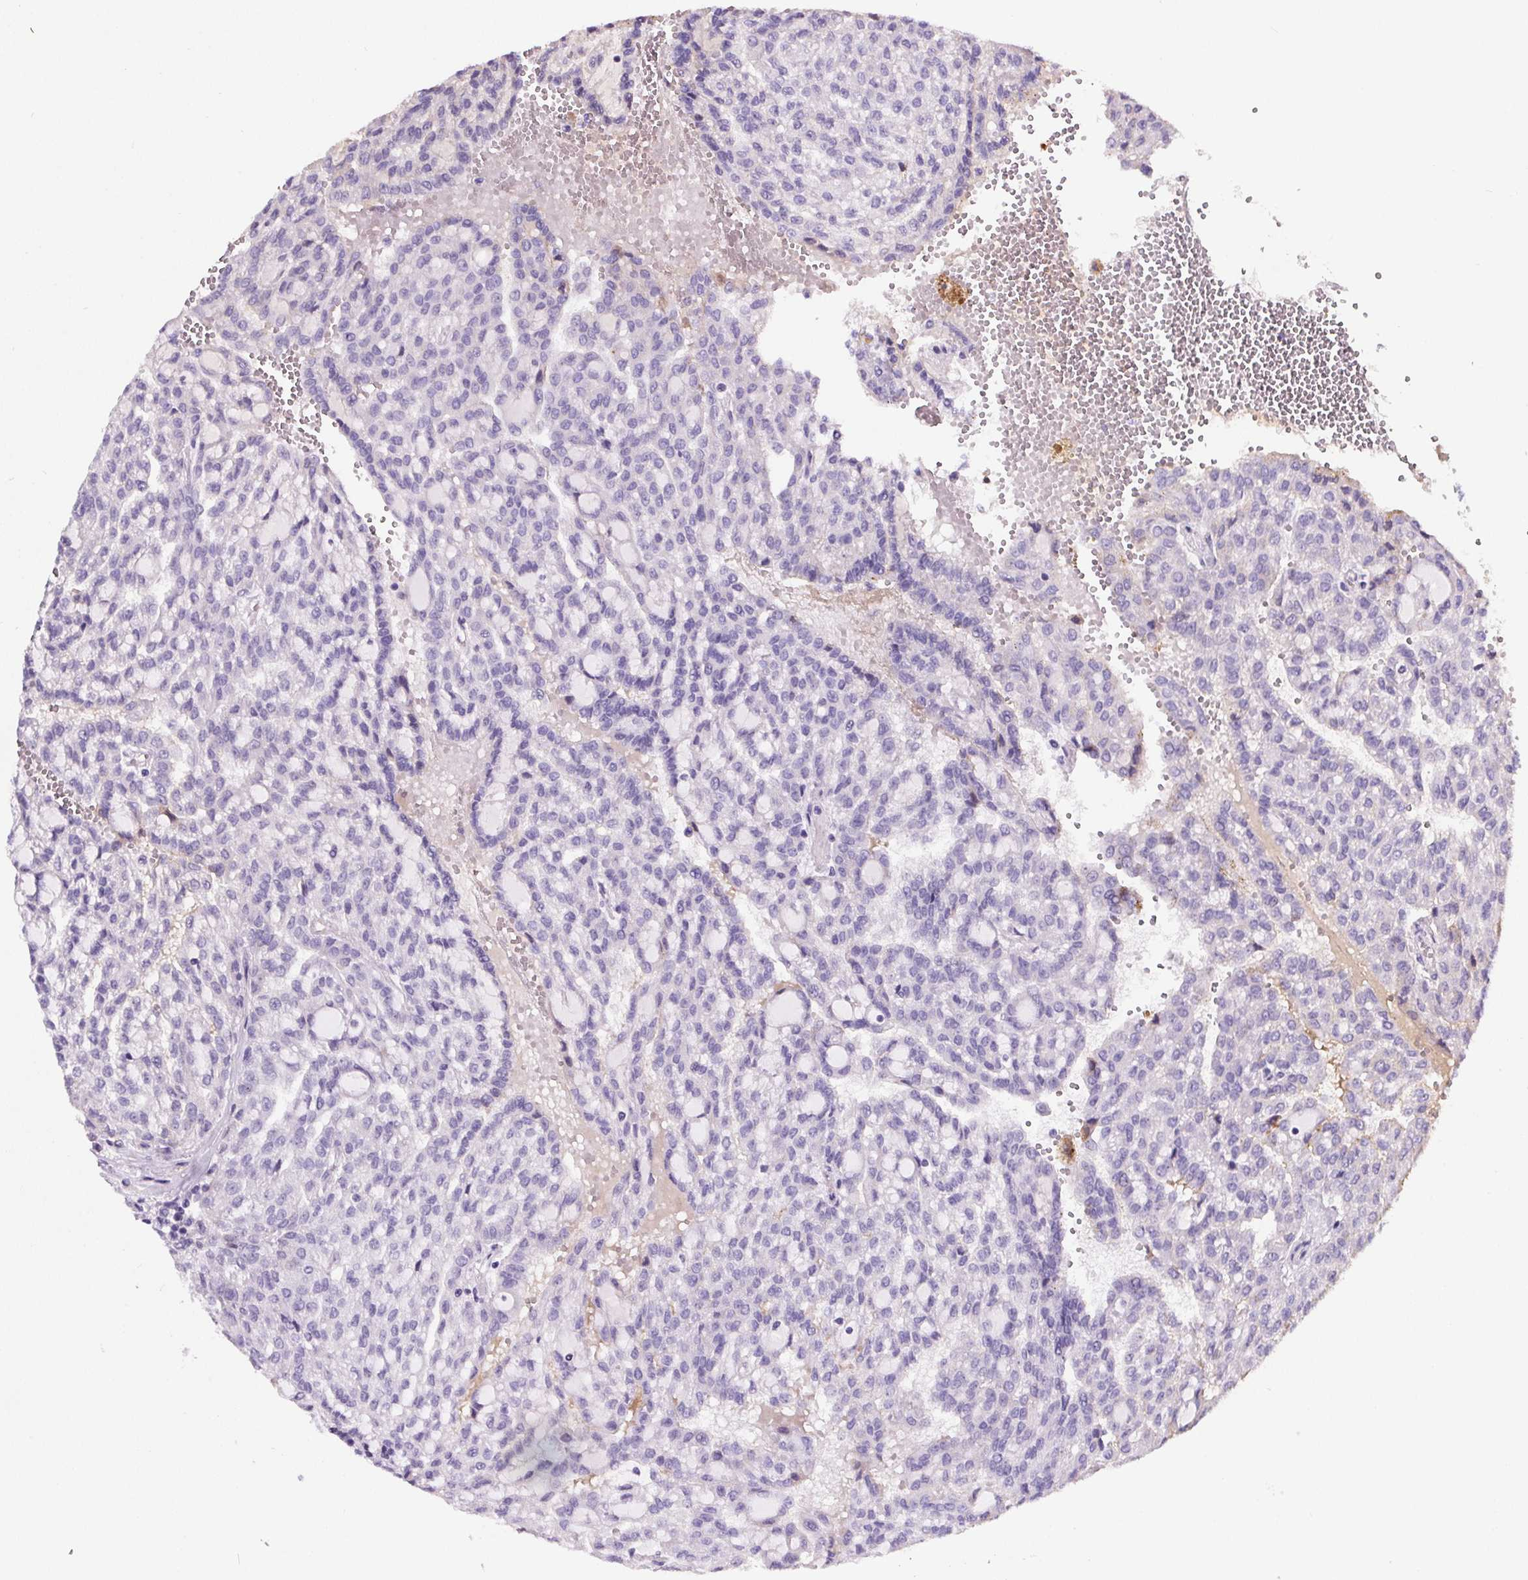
{"staining": {"intensity": "negative", "quantity": "none", "location": "none"}, "tissue": "renal cancer", "cell_type": "Tumor cells", "image_type": "cancer", "snomed": [{"axis": "morphology", "description": "Adenocarcinoma, NOS"}, {"axis": "topography", "description": "Kidney"}], "caption": "Immunohistochemistry micrograph of neoplastic tissue: renal adenocarcinoma stained with DAB (3,3'-diaminobenzidine) shows no significant protein staining in tumor cells. (DAB IHC, high magnification).", "gene": "CD5L", "patient": {"sex": "male", "age": 63}}